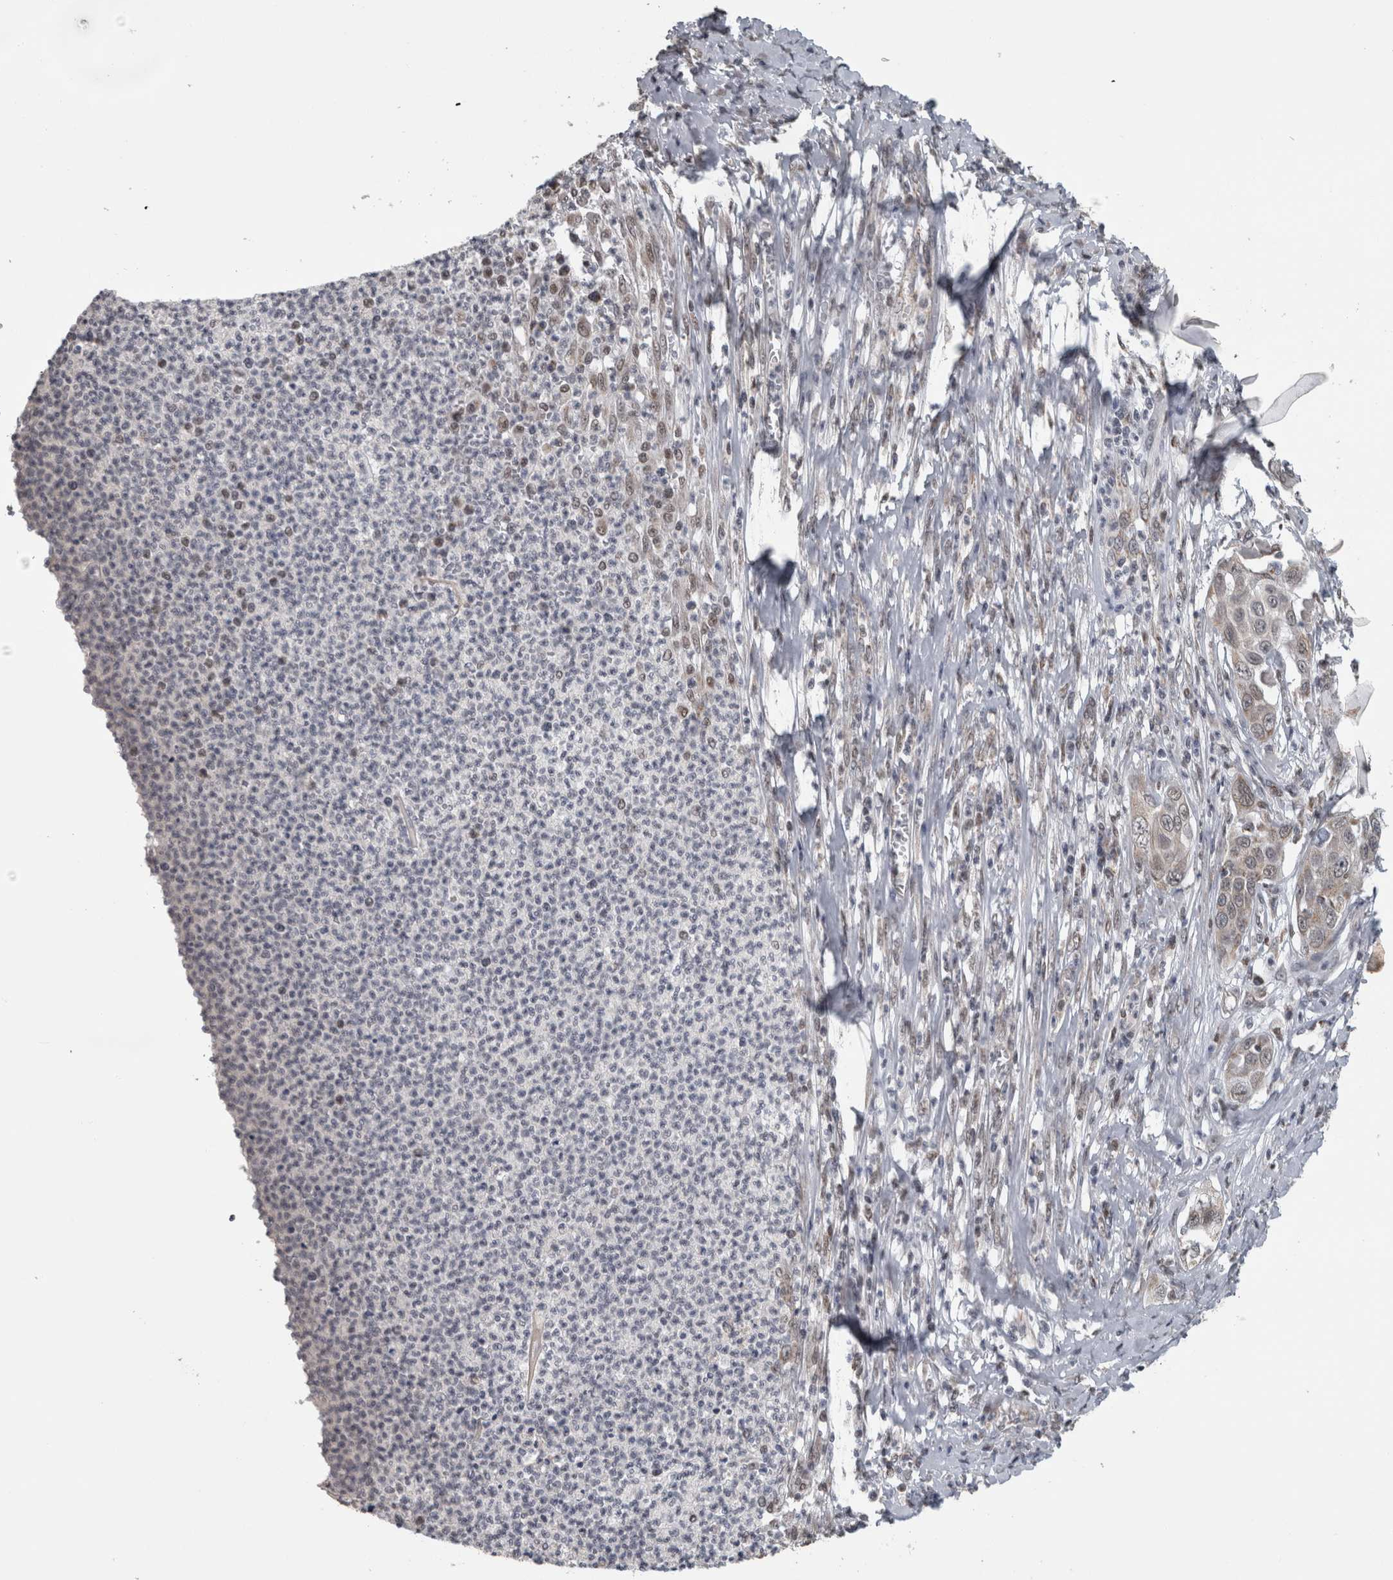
{"staining": {"intensity": "weak", "quantity": "<25%", "location": "cytoplasmic/membranous"}, "tissue": "skin cancer", "cell_type": "Tumor cells", "image_type": "cancer", "snomed": [{"axis": "morphology", "description": "Squamous cell carcinoma, NOS"}, {"axis": "topography", "description": "Skin"}], "caption": "Tumor cells are negative for brown protein staining in skin cancer.", "gene": "OR2K2", "patient": {"sex": "male", "age": 55}}